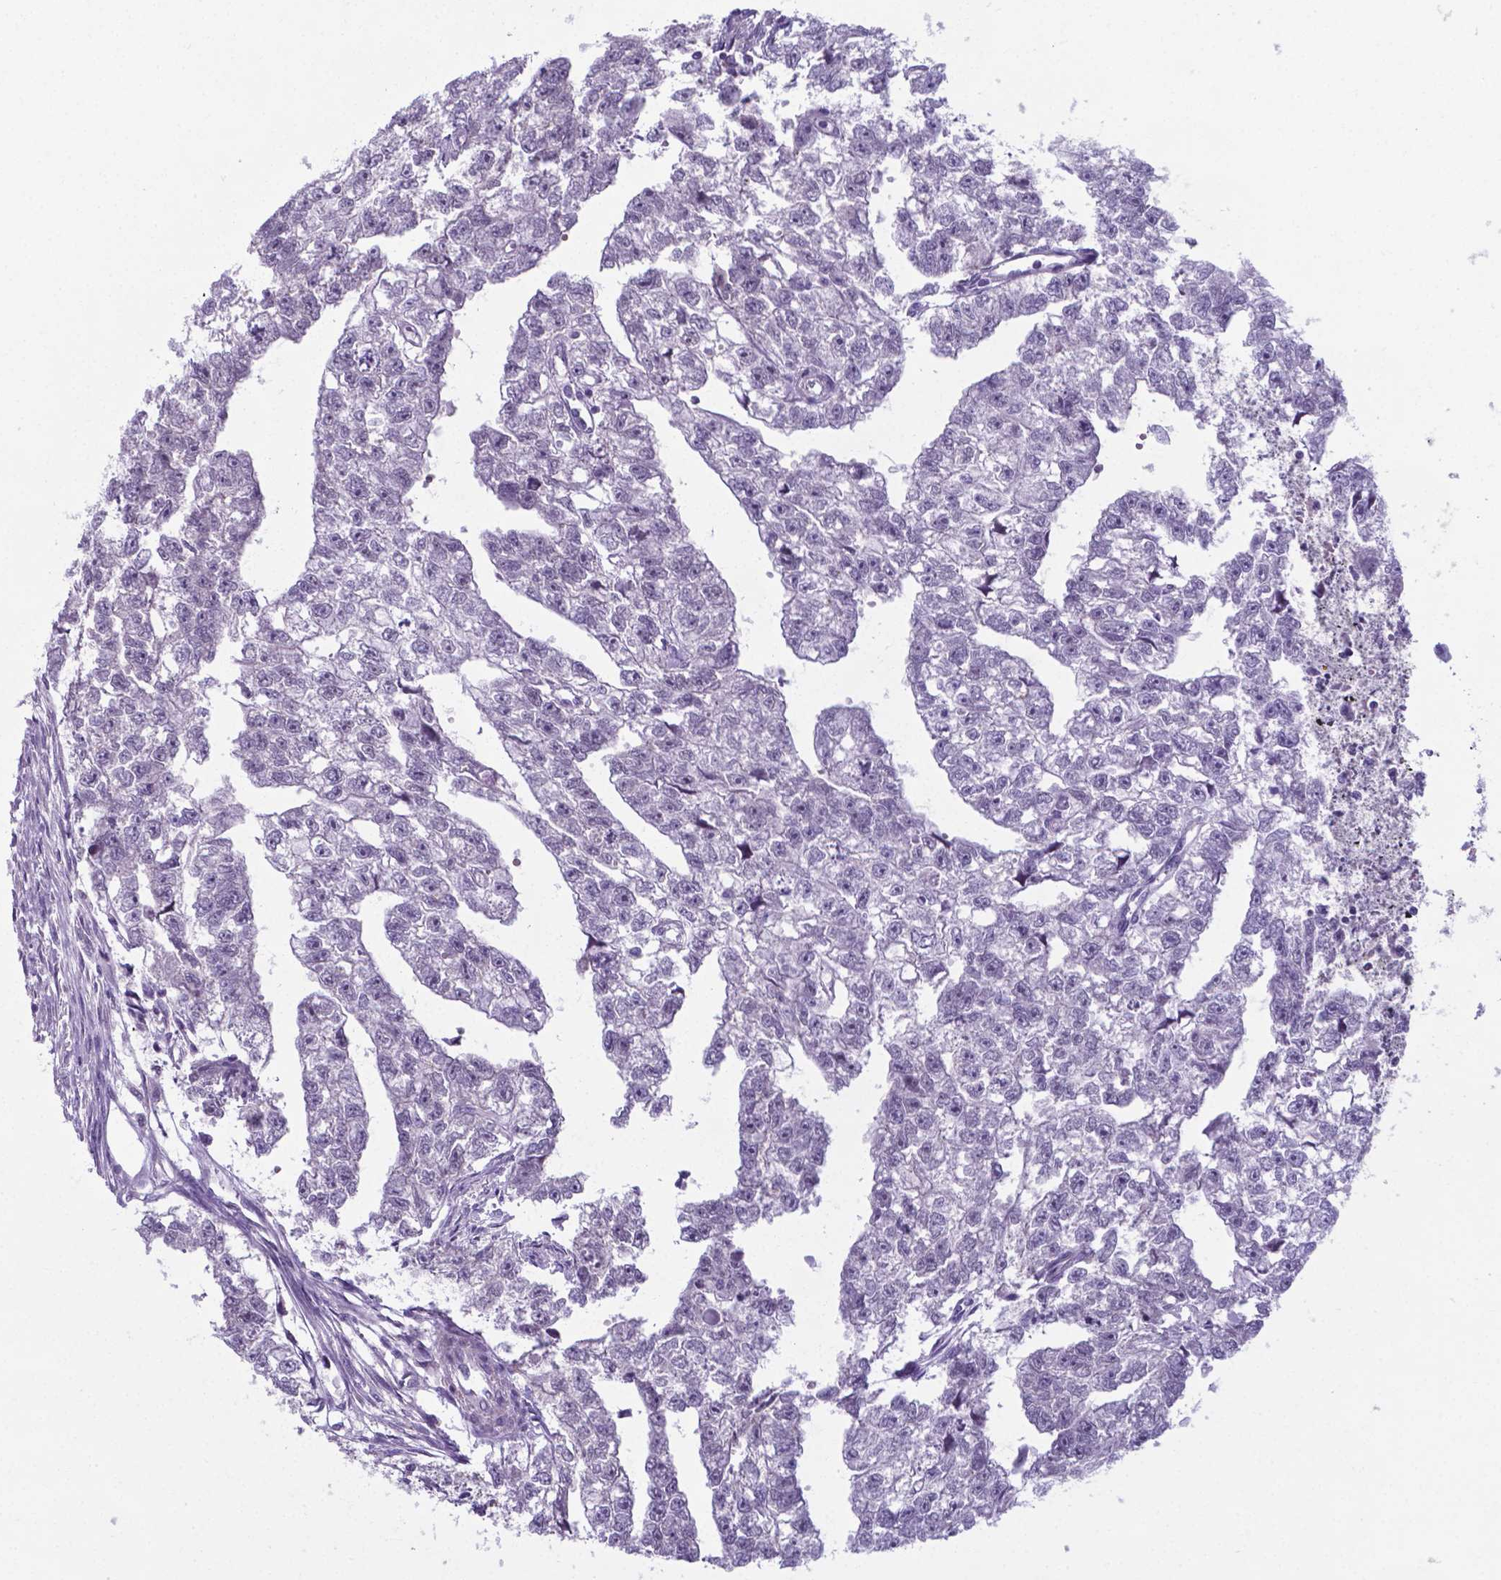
{"staining": {"intensity": "negative", "quantity": "none", "location": "none"}, "tissue": "testis cancer", "cell_type": "Tumor cells", "image_type": "cancer", "snomed": [{"axis": "morphology", "description": "Carcinoma, Embryonal, NOS"}, {"axis": "morphology", "description": "Teratoma, malignant, NOS"}, {"axis": "topography", "description": "Testis"}], "caption": "This is a image of immunohistochemistry (IHC) staining of embryonal carcinoma (testis), which shows no staining in tumor cells. The staining is performed using DAB (3,3'-diaminobenzidine) brown chromogen with nuclei counter-stained in using hematoxylin.", "gene": "AP5B1", "patient": {"sex": "male", "age": 44}}